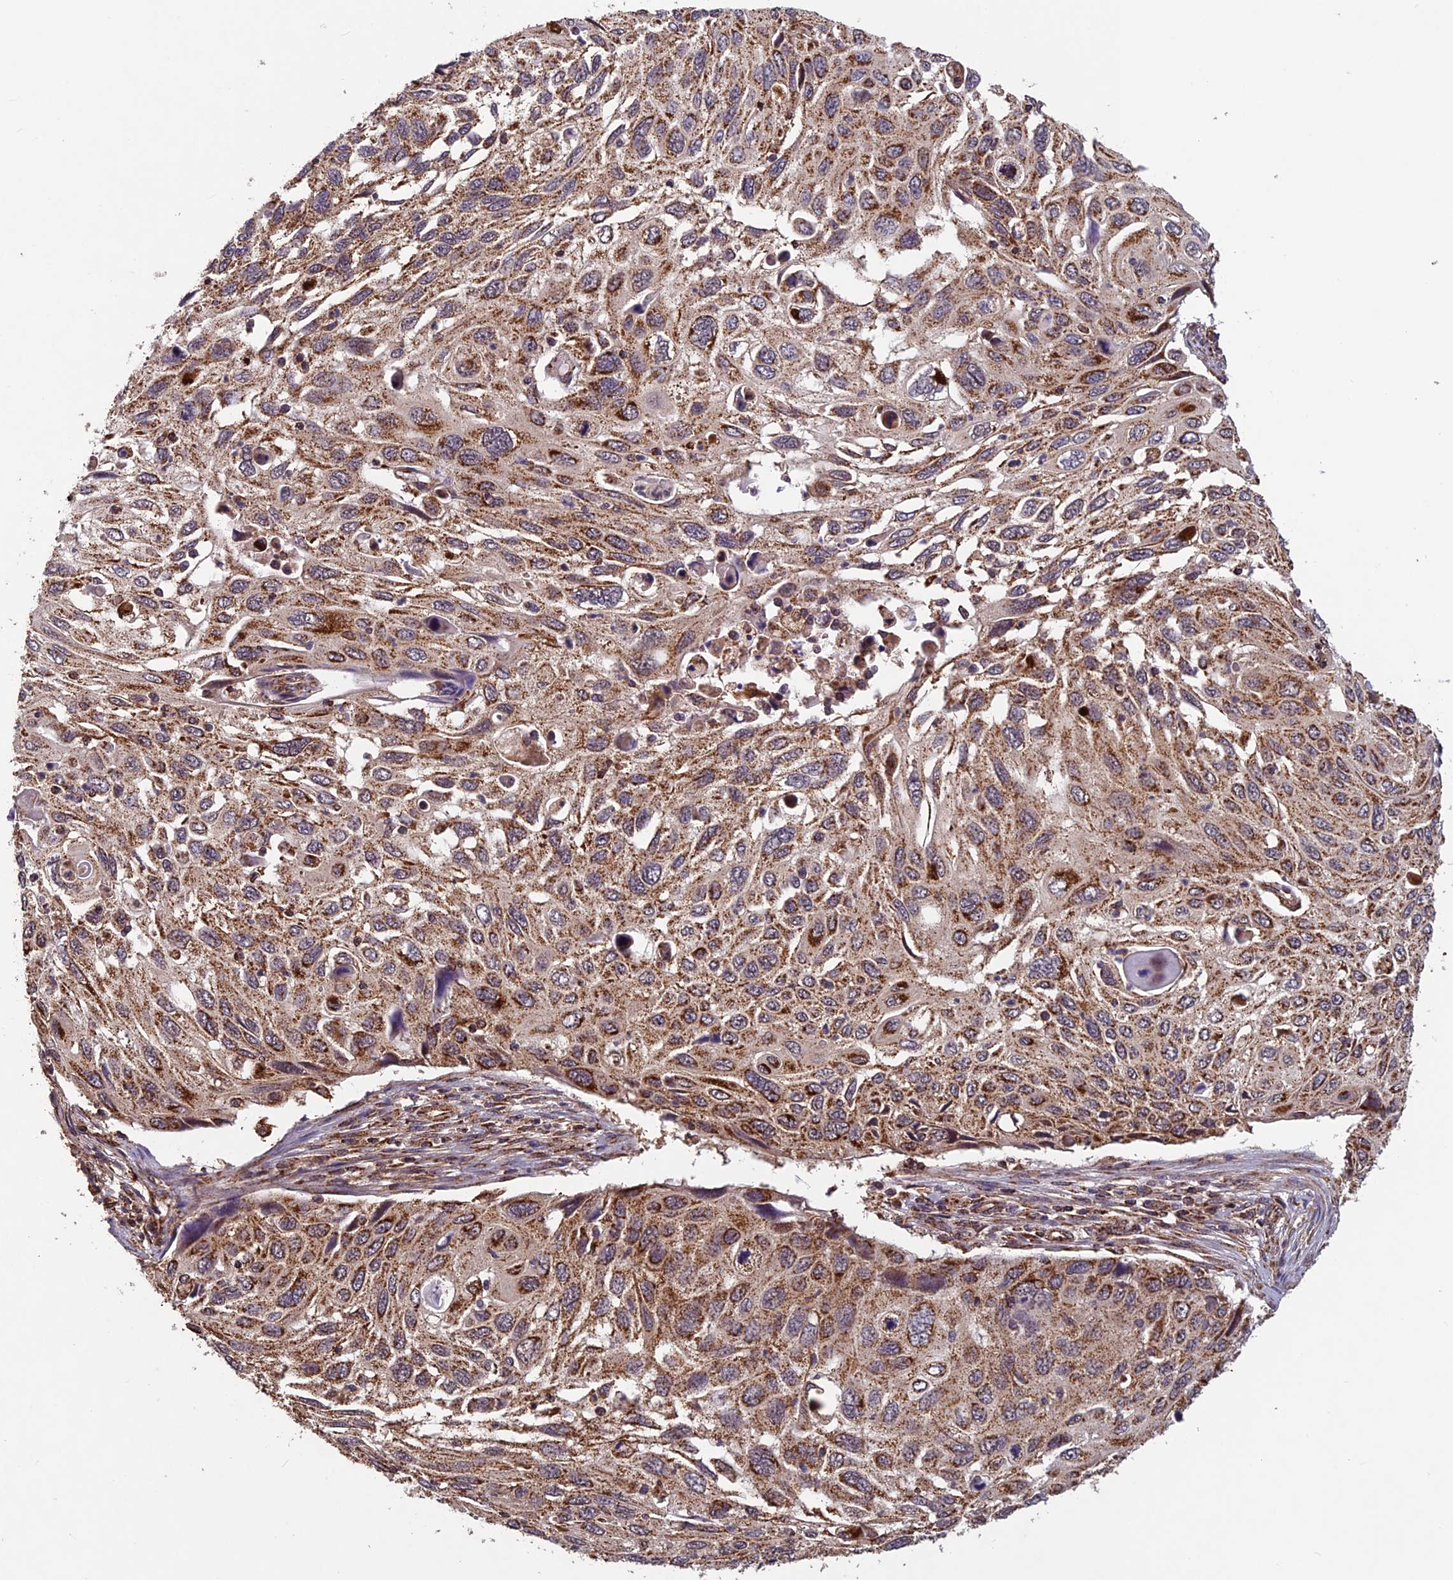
{"staining": {"intensity": "moderate", "quantity": ">75%", "location": "cytoplasmic/membranous"}, "tissue": "cervical cancer", "cell_type": "Tumor cells", "image_type": "cancer", "snomed": [{"axis": "morphology", "description": "Squamous cell carcinoma, NOS"}, {"axis": "topography", "description": "Cervix"}], "caption": "Brown immunohistochemical staining in human cervical squamous cell carcinoma shows moderate cytoplasmic/membranous expression in about >75% of tumor cells.", "gene": "CCDC15", "patient": {"sex": "female", "age": 70}}